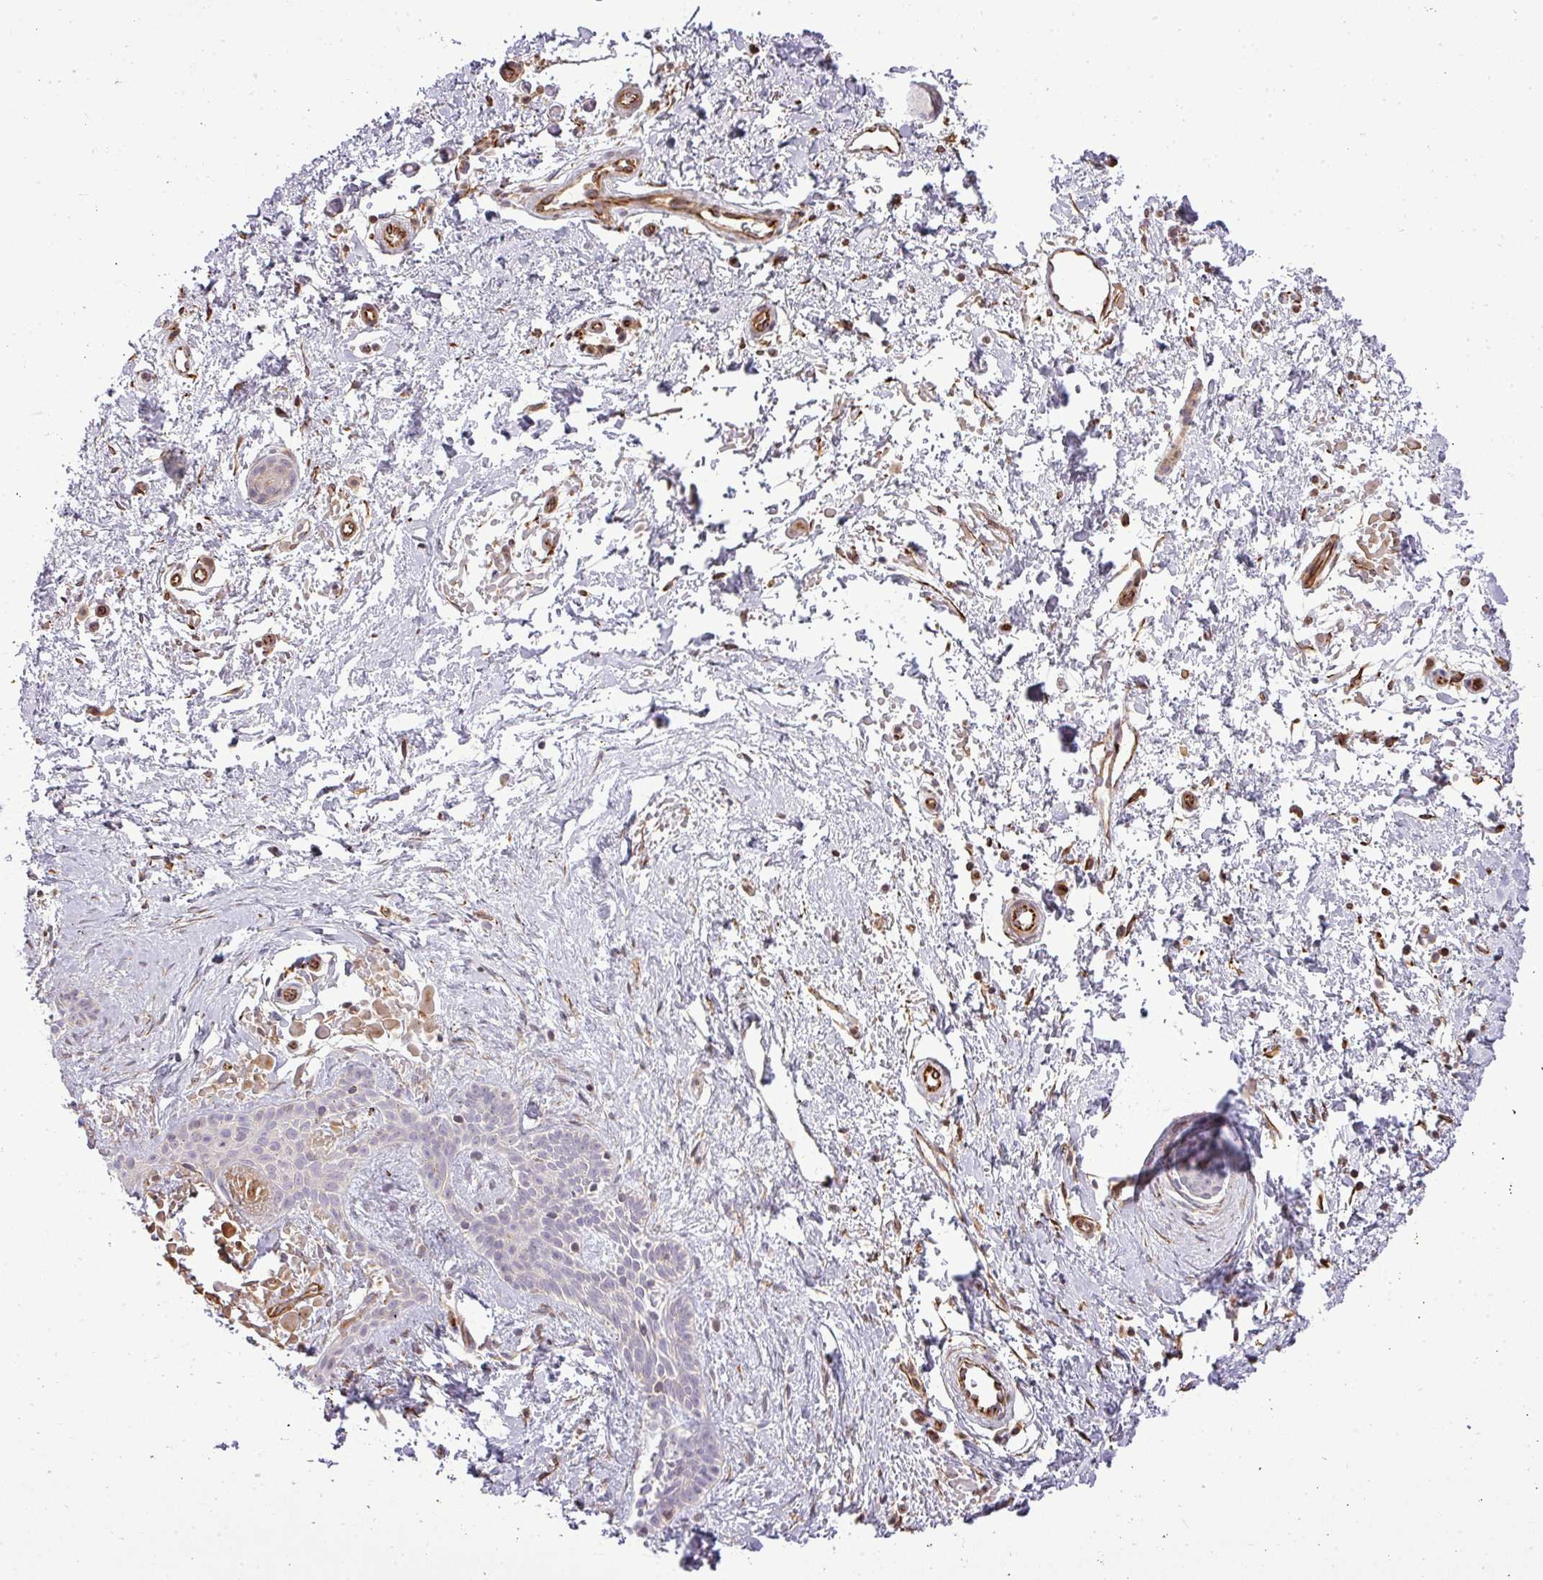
{"staining": {"intensity": "negative", "quantity": "none", "location": "none"}, "tissue": "skin cancer", "cell_type": "Tumor cells", "image_type": "cancer", "snomed": [{"axis": "morphology", "description": "Basal cell carcinoma"}, {"axis": "topography", "description": "Skin"}], "caption": "Micrograph shows no significant protein staining in tumor cells of skin cancer (basal cell carcinoma).", "gene": "PDRG1", "patient": {"sex": "male", "age": 78}}